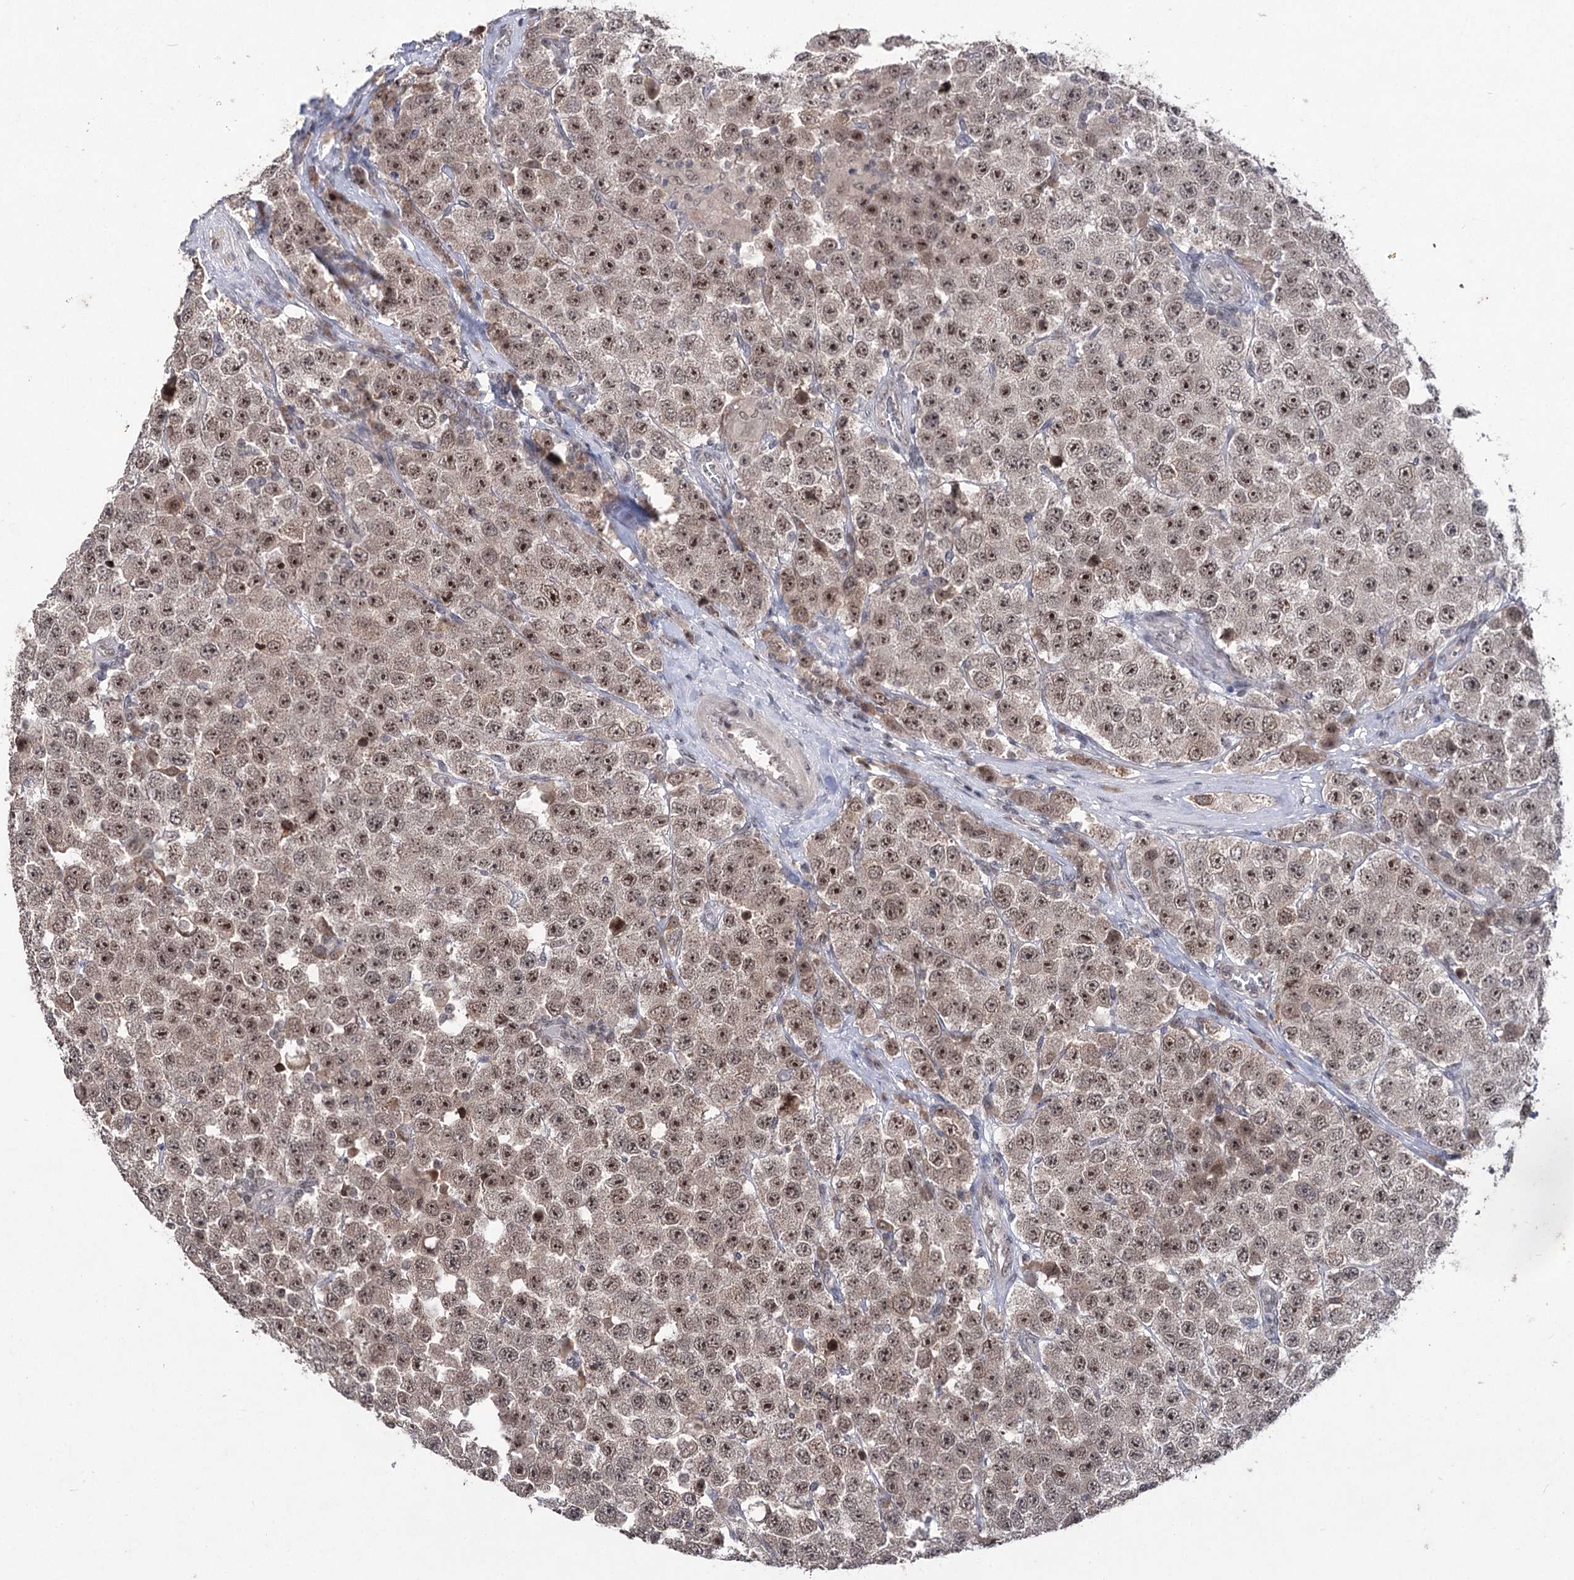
{"staining": {"intensity": "moderate", "quantity": ">75%", "location": "nuclear"}, "tissue": "testis cancer", "cell_type": "Tumor cells", "image_type": "cancer", "snomed": [{"axis": "morphology", "description": "Seminoma, NOS"}, {"axis": "topography", "description": "Testis"}], "caption": "Protein staining by immunohistochemistry (IHC) reveals moderate nuclear positivity in approximately >75% of tumor cells in testis cancer (seminoma). The protein of interest is stained brown, and the nuclei are stained in blue (DAB IHC with brightfield microscopy, high magnification).", "gene": "VGLL4", "patient": {"sex": "male", "age": 28}}